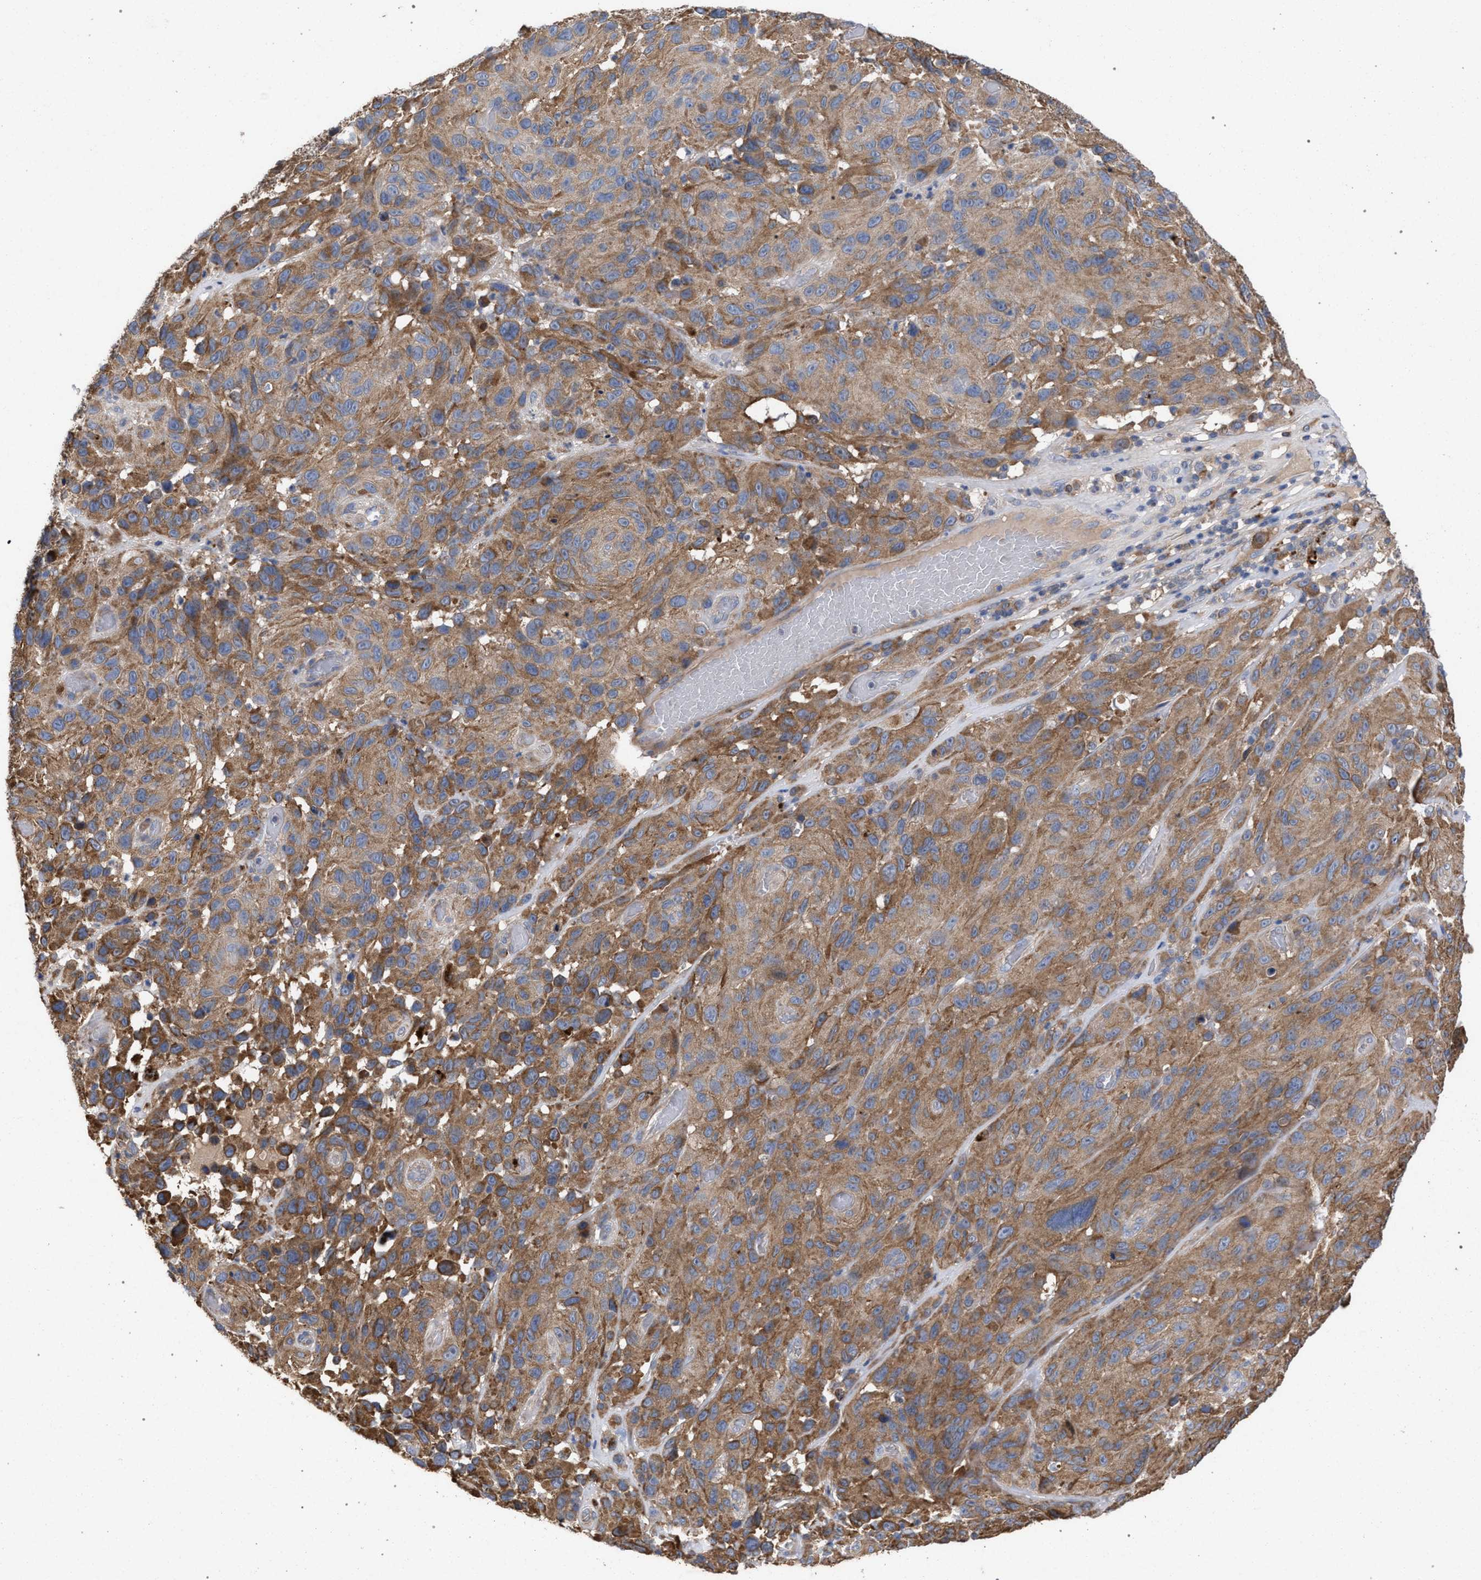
{"staining": {"intensity": "moderate", "quantity": ">75%", "location": "cytoplasmic/membranous"}, "tissue": "melanoma", "cell_type": "Tumor cells", "image_type": "cancer", "snomed": [{"axis": "morphology", "description": "Malignant melanoma, NOS"}, {"axis": "topography", "description": "Skin"}], "caption": "This is a micrograph of immunohistochemistry staining of melanoma, which shows moderate expression in the cytoplasmic/membranous of tumor cells.", "gene": "BCL2L12", "patient": {"sex": "male", "age": 66}}